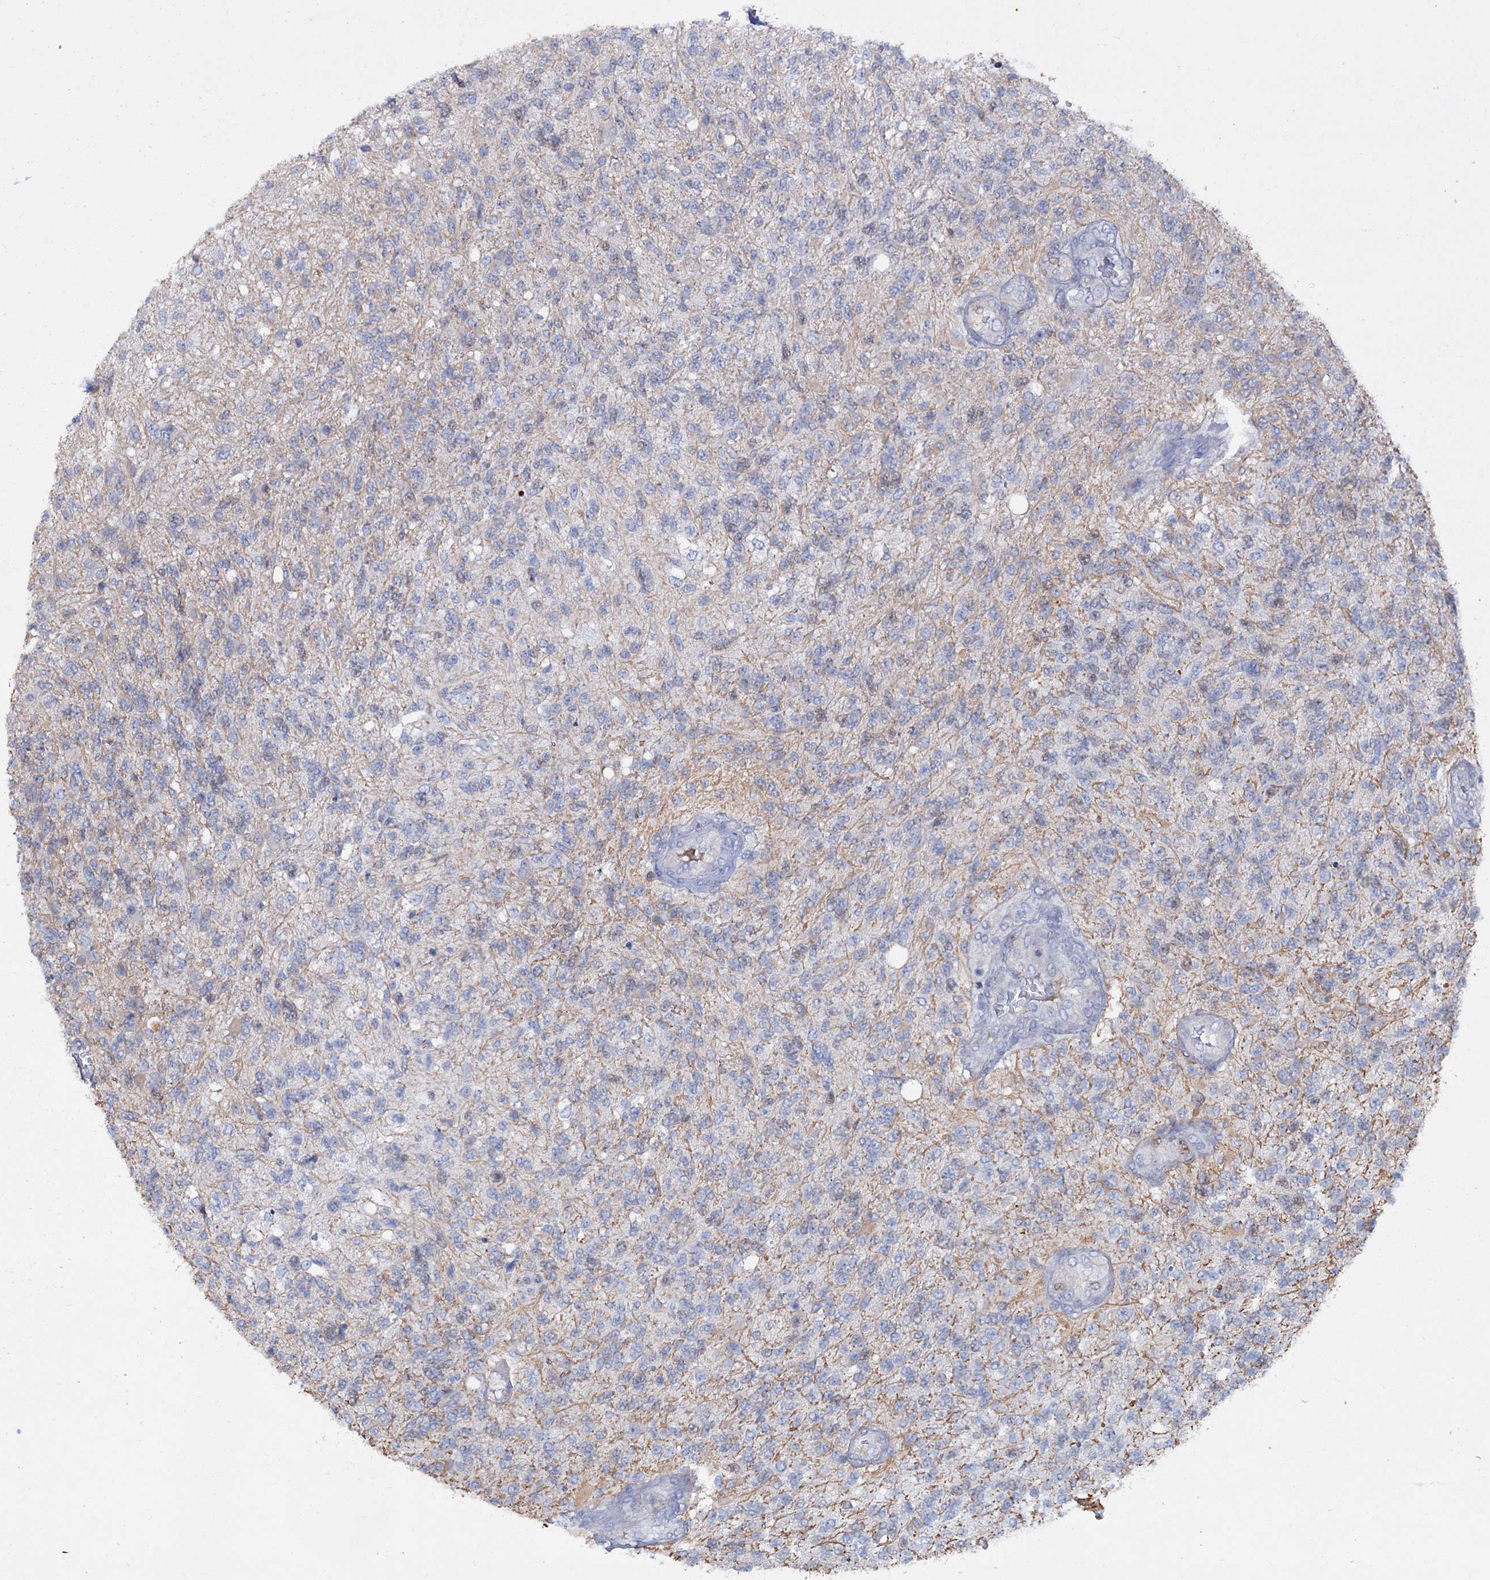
{"staining": {"intensity": "weak", "quantity": "<25%", "location": "nuclear"}, "tissue": "glioma", "cell_type": "Tumor cells", "image_type": "cancer", "snomed": [{"axis": "morphology", "description": "Glioma, malignant, High grade"}, {"axis": "topography", "description": "Brain"}], "caption": "A histopathology image of human glioma is negative for staining in tumor cells.", "gene": "FAM111B", "patient": {"sex": "male", "age": 56}}